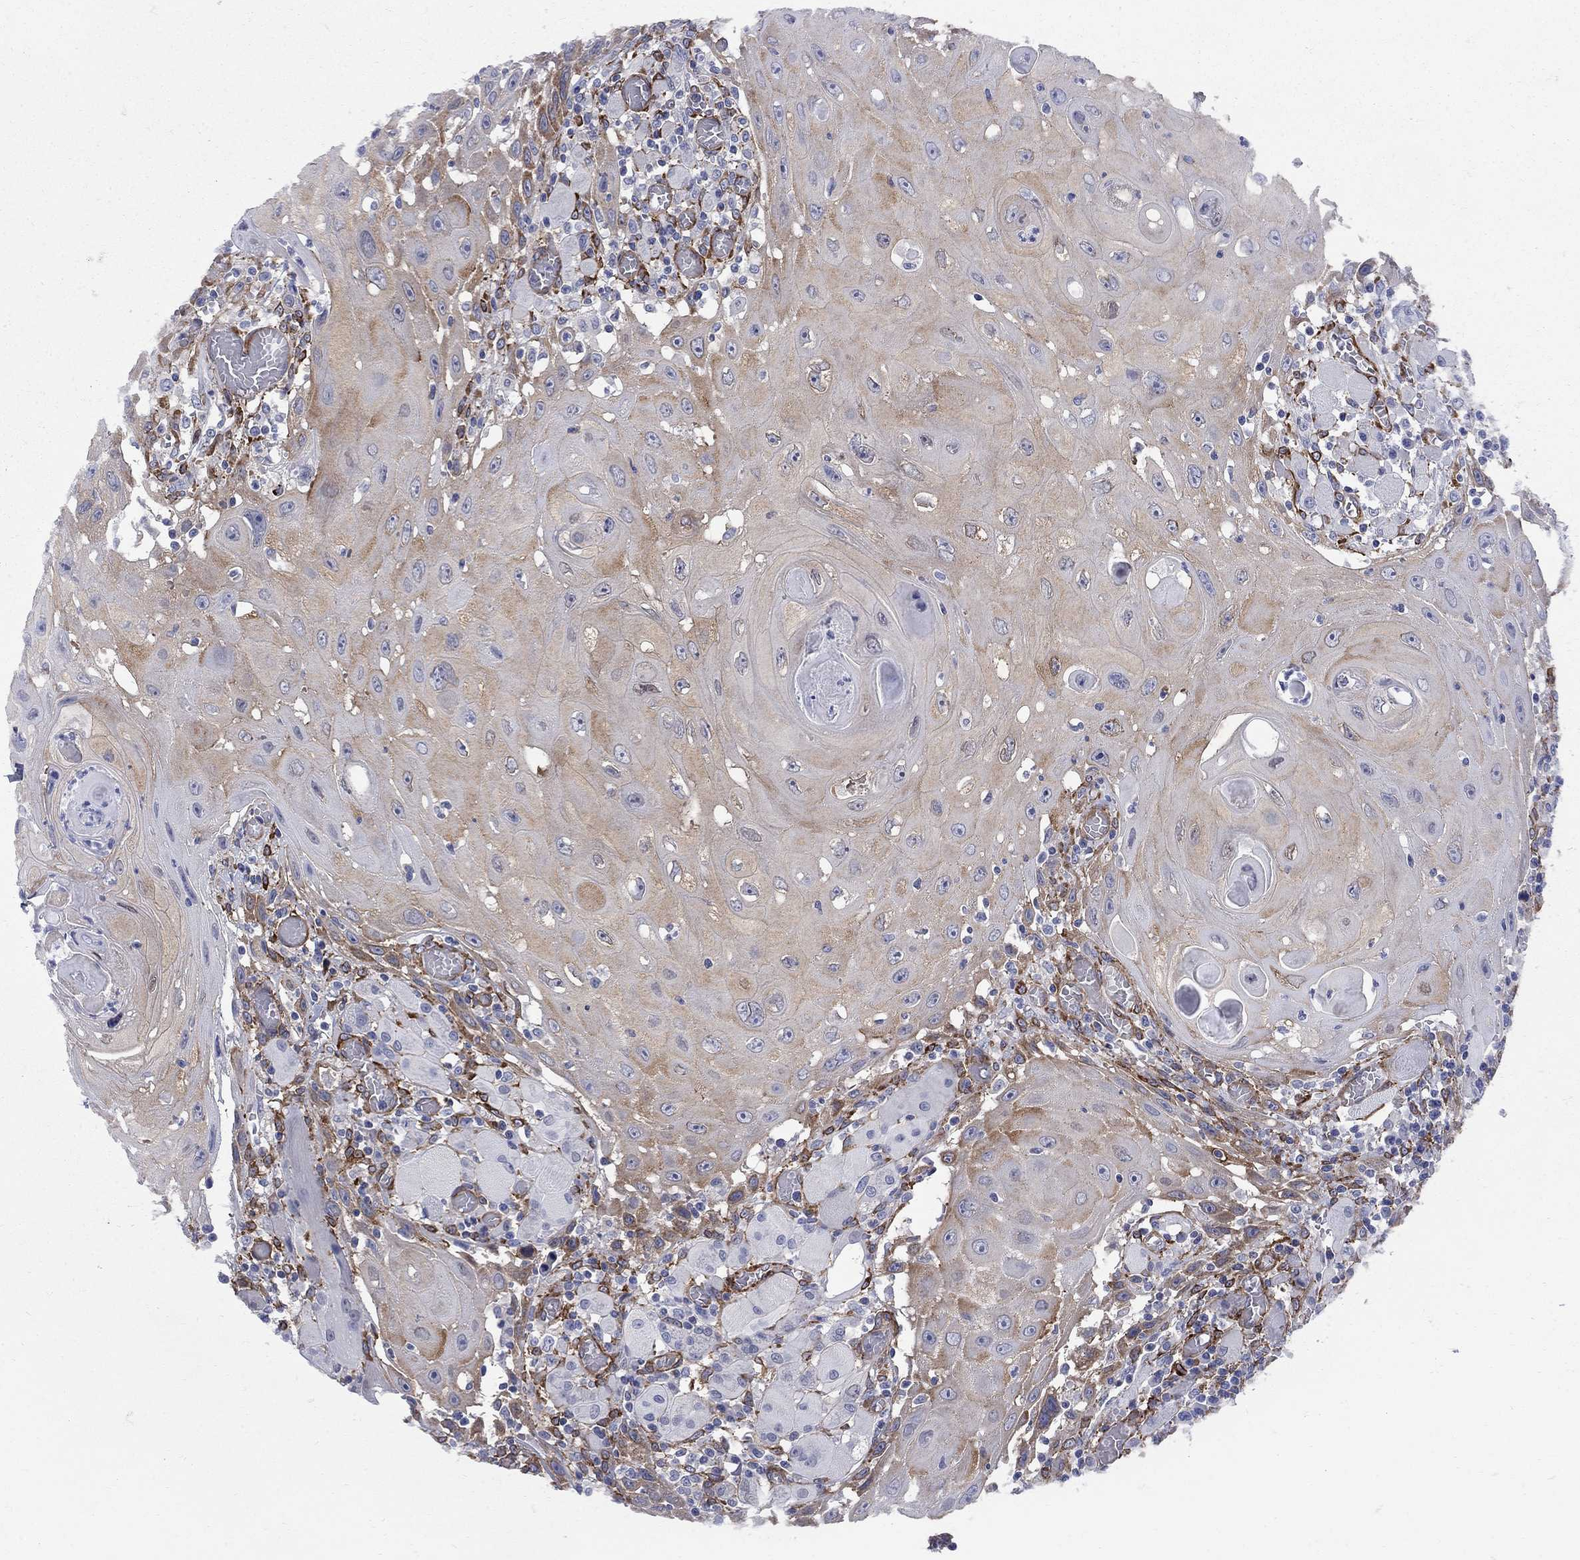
{"staining": {"intensity": "moderate", "quantity": "25%-75%", "location": "cytoplasmic/membranous"}, "tissue": "head and neck cancer", "cell_type": "Tumor cells", "image_type": "cancer", "snomed": [{"axis": "morphology", "description": "Normal tissue, NOS"}, {"axis": "morphology", "description": "Squamous cell carcinoma, NOS"}, {"axis": "topography", "description": "Oral tissue"}, {"axis": "topography", "description": "Head-Neck"}], "caption": "Immunohistochemical staining of head and neck squamous cell carcinoma reveals moderate cytoplasmic/membranous protein expression in about 25%-75% of tumor cells.", "gene": "SEPTIN8", "patient": {"sex": "male", "age": 71}}